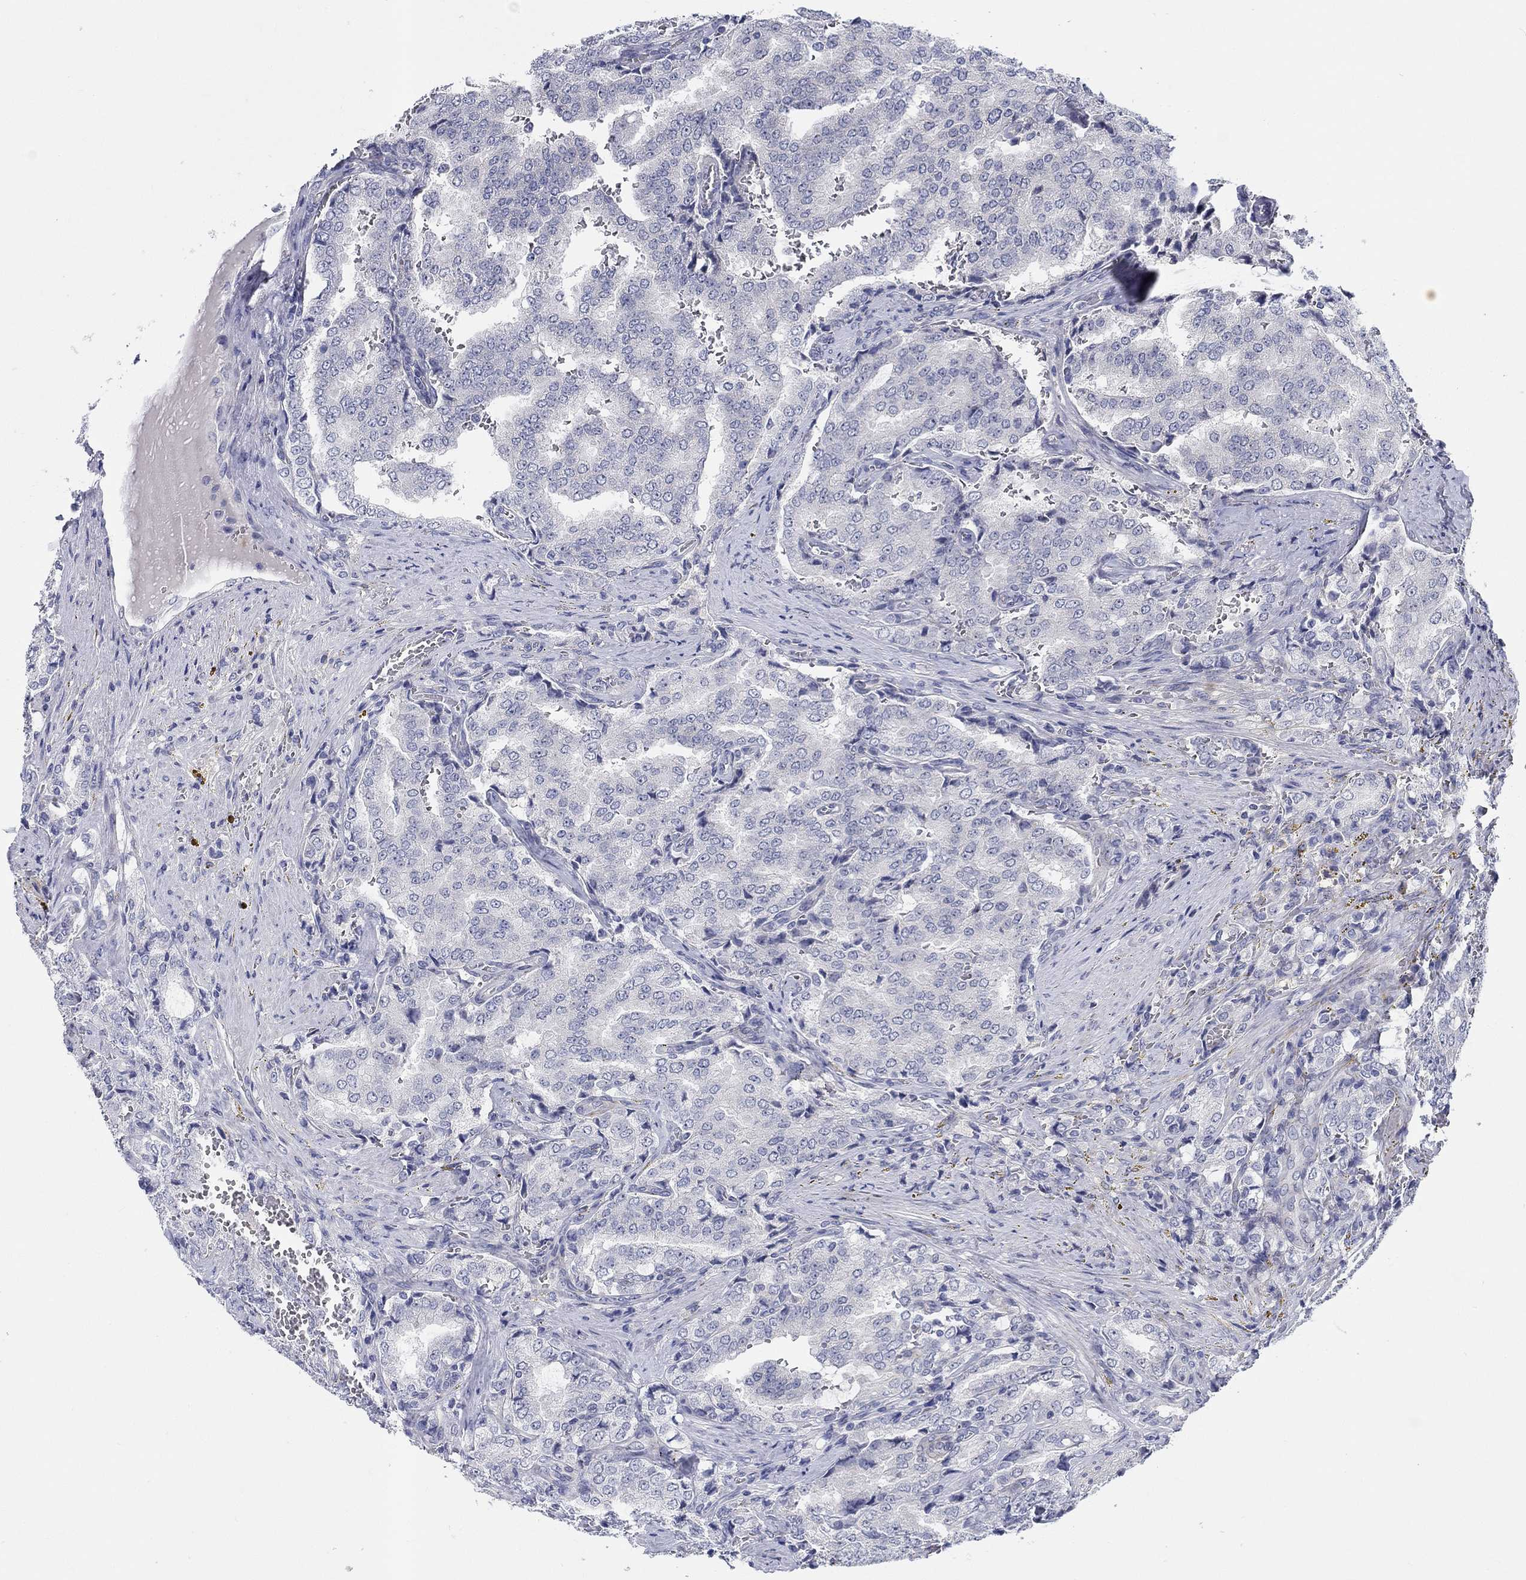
{"staining": {"intensity": "negative", "quantity": "none", "location": "none"}, "tissue": "prostate cancer", "cell_type": "Tumor cells", "image_type": "cancer", "snomed": [{"axis": "morphology", "description": "Adenocarcinoma, NOS"}, {"axis": "topography", "description": "Prostate"}], "caption": "There is no significant staining in tumor cells of adenocarcinoma (prostate). (Brightfield microscopy of DAB (3,3'-diaminobenzidine) immunohistochemistry (IHC) at high magnification).", "gene": "SMIM18", "patient": {"sex": "male", "age": 65}}